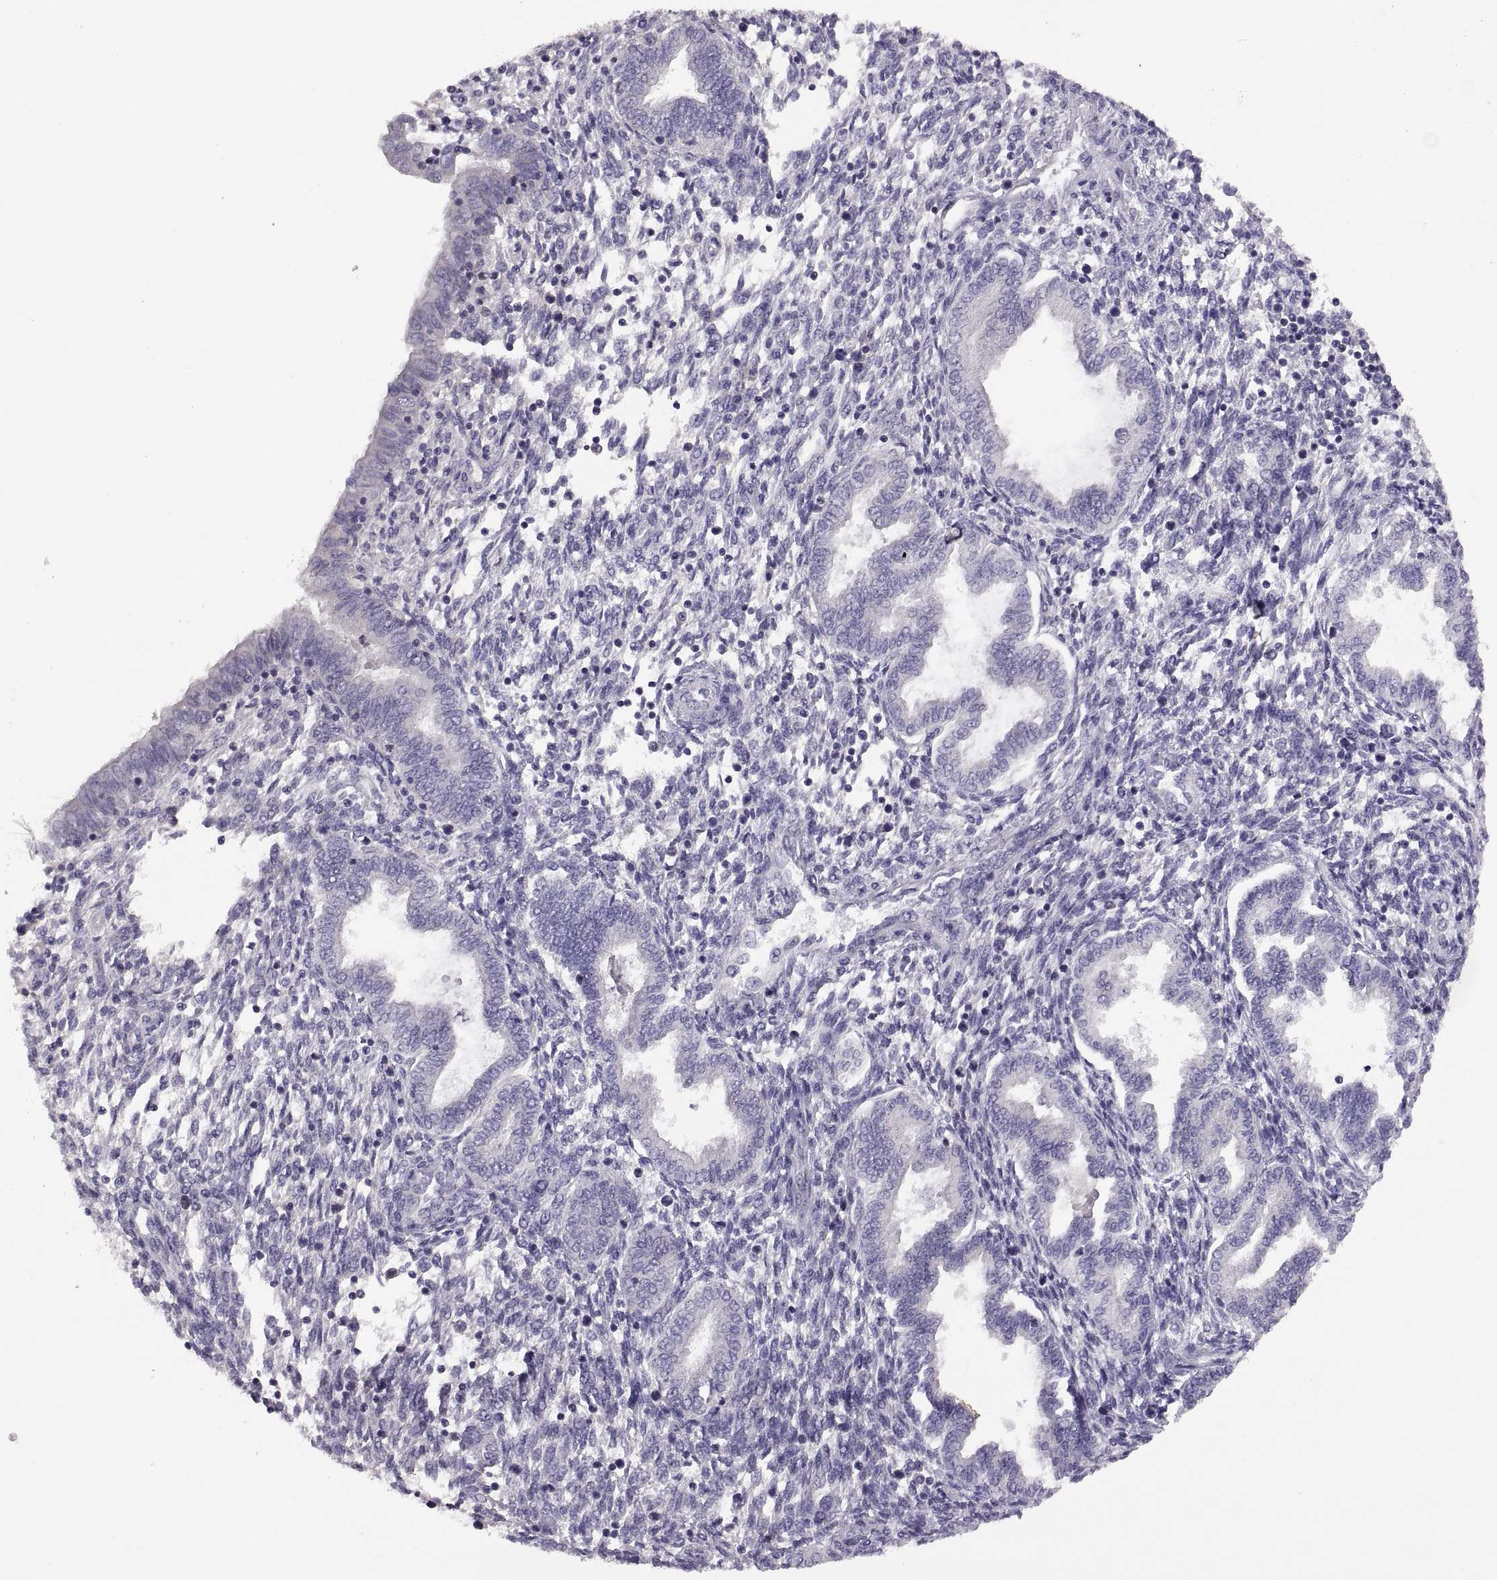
{"staining": {"intensity": "negative", "quantity": "none", "location": "none"}, "tissue": "endometrium", "cell_type": "Cells in endometrial stroma", "image_type": "normal", "snomed": [{"axis": "morphology", "description": "Normal tissue, NOS"}, {"axis": "topography", "description": "Endometrium"}], "caption": "A high-resolution photomicrograph shows immunohistochemistry staining of unremarkable endometrium, which shows no significant positivity in cells in endometrial stroma. (Stains: DAB IHC with hematoxylin counter stain, Microscopy: brightfield microscopy at high magnification).", "gene": "TBX19", "patient": {"sex": "female", "age": 42}}